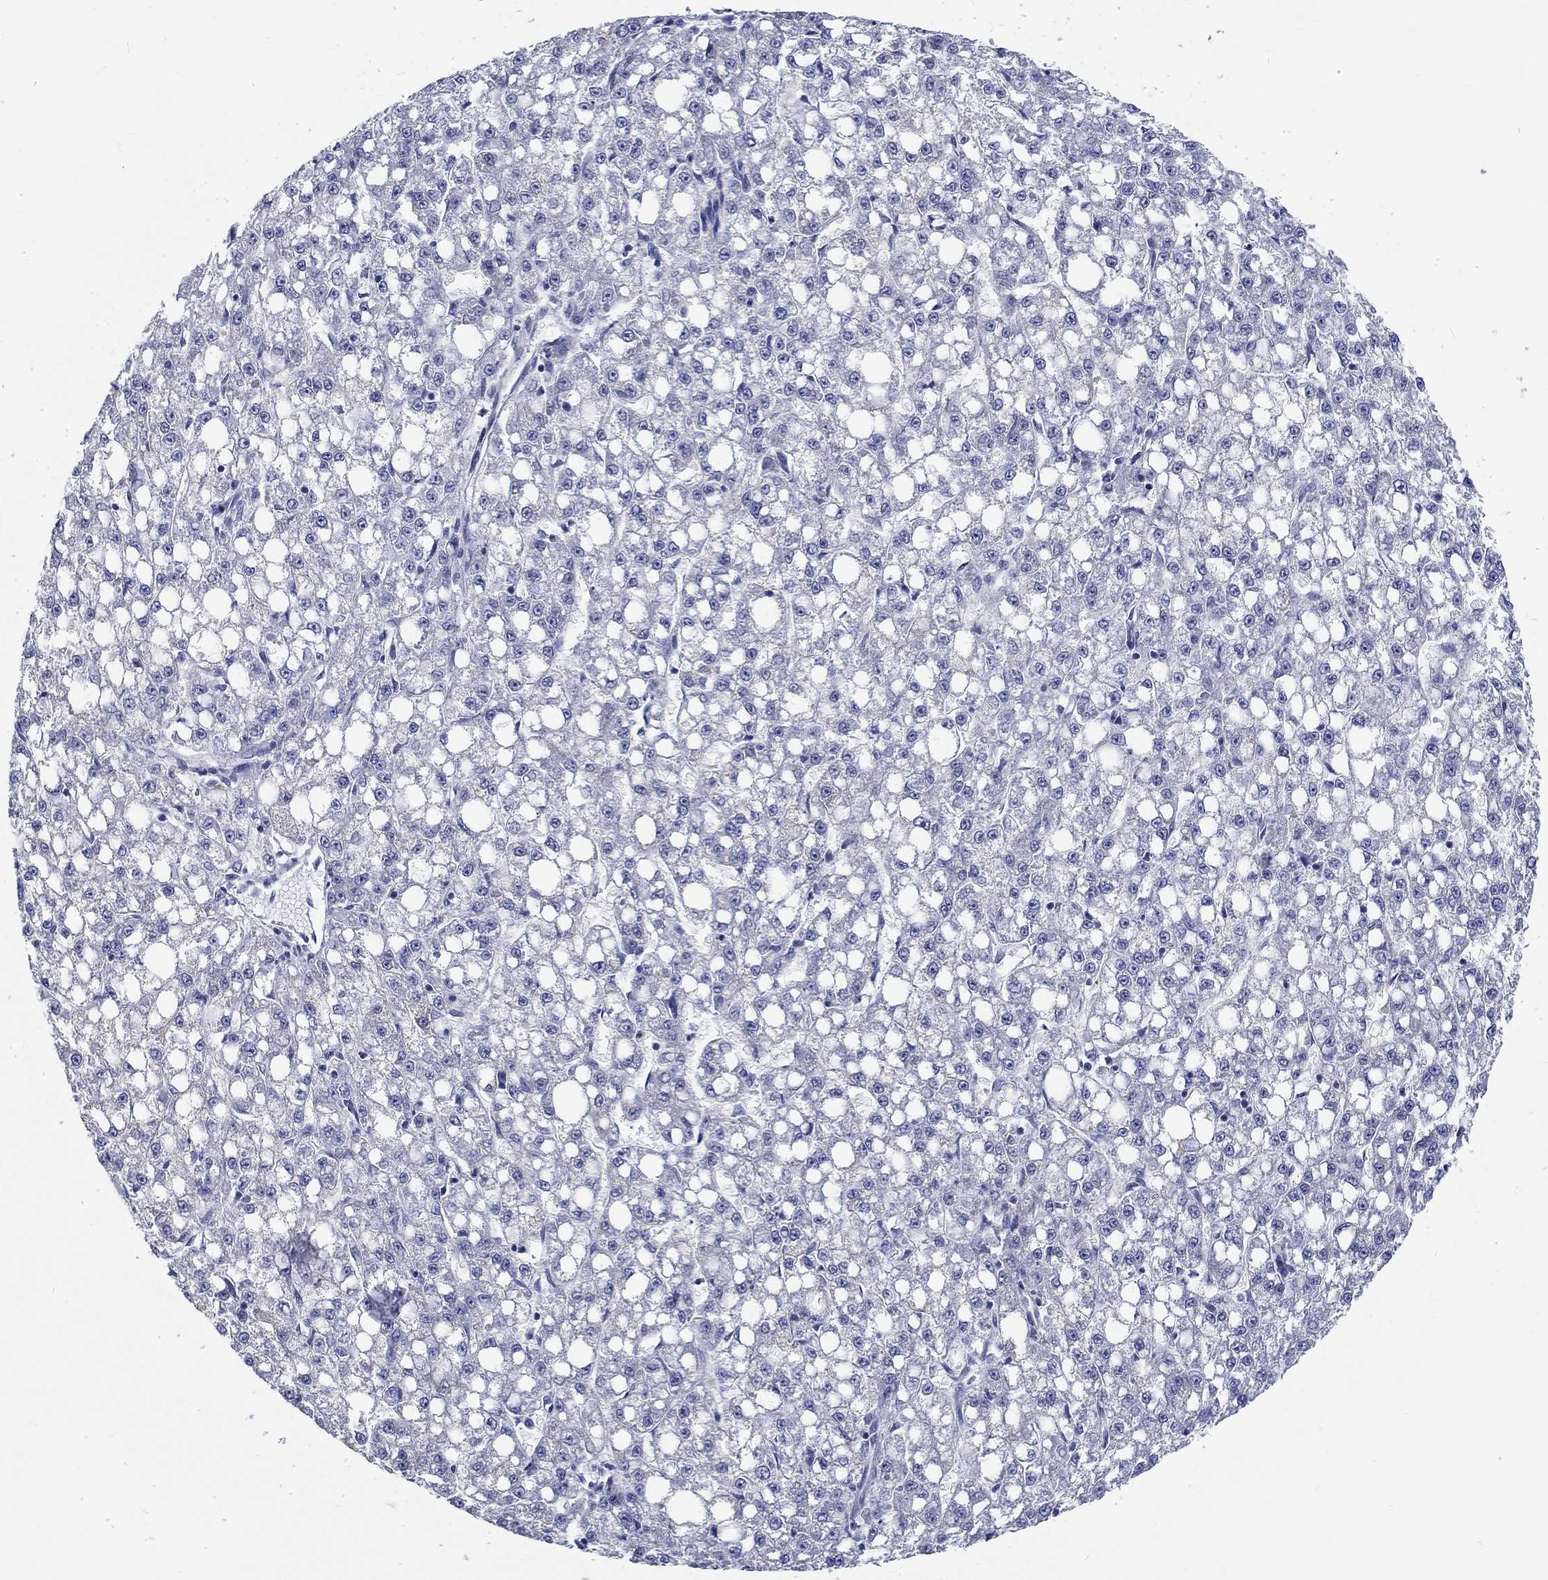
{"staining": {"intensity": "negative", "quantity": "none", "location": "none"}, "tissue": "liver cancer", "cell_type": "Tumor cells", "image_type": "cancer", "snomed": [{"axis": "morphology", "description": "Carcinoma, Hepatocellular, NOS"}, {"axis": "topography", "description": "Liver"}], "caption": "IHC image of neoplastic tissue: human hepatocellular carcinoma (liver) stained with DAB (3,3'-diaminobenzidine) exhibits no significant protein expression in tumor cells.", "gene": "MYBPC1", "patient": {"sex": "female", "age": 65}}